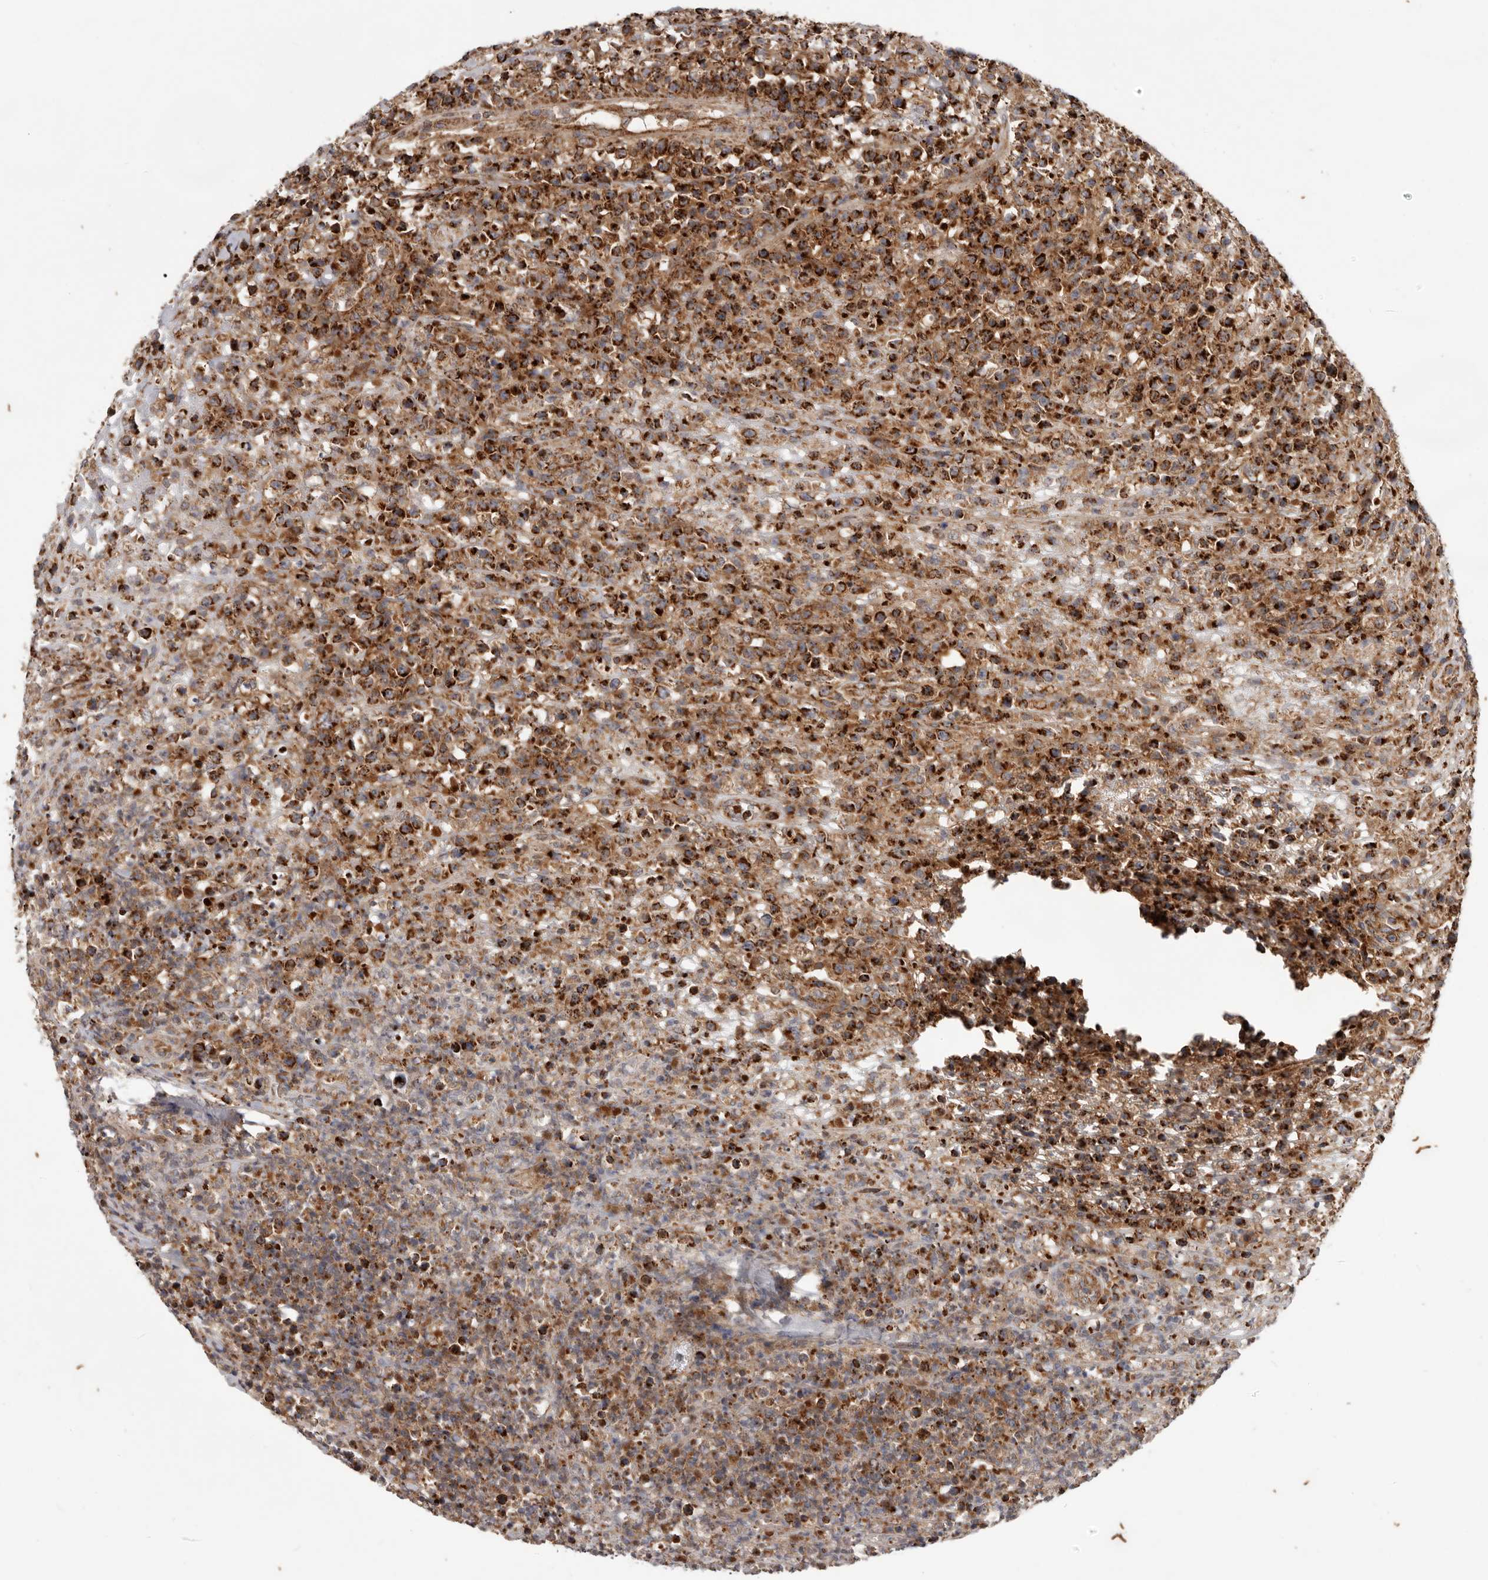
{"staining": {"intensity": "strong", "quantity": ">75%", "location": "cytoplasmic/membranous"}, "tissue": "lymphoma", "cell_type": "Tumor cells", "image_type": "cancer", "snomed": [{"axis": "morphology", "description": "Malignant lymphoma, non-Hodgkin's type, High grade"}, {"axis": "topography", "description": "Colon"}], "caption": "Immunohistochemistry photomicrograph of high-grade malignant lymphoma, non-Hodgkin's type stained for a protein (brown), which displays high levels of strong cytoplasmic/membranous staining in about >75% of tumor cells.", "gene": "MRPS10", "patient": {"sex": "female", "age": 53}}